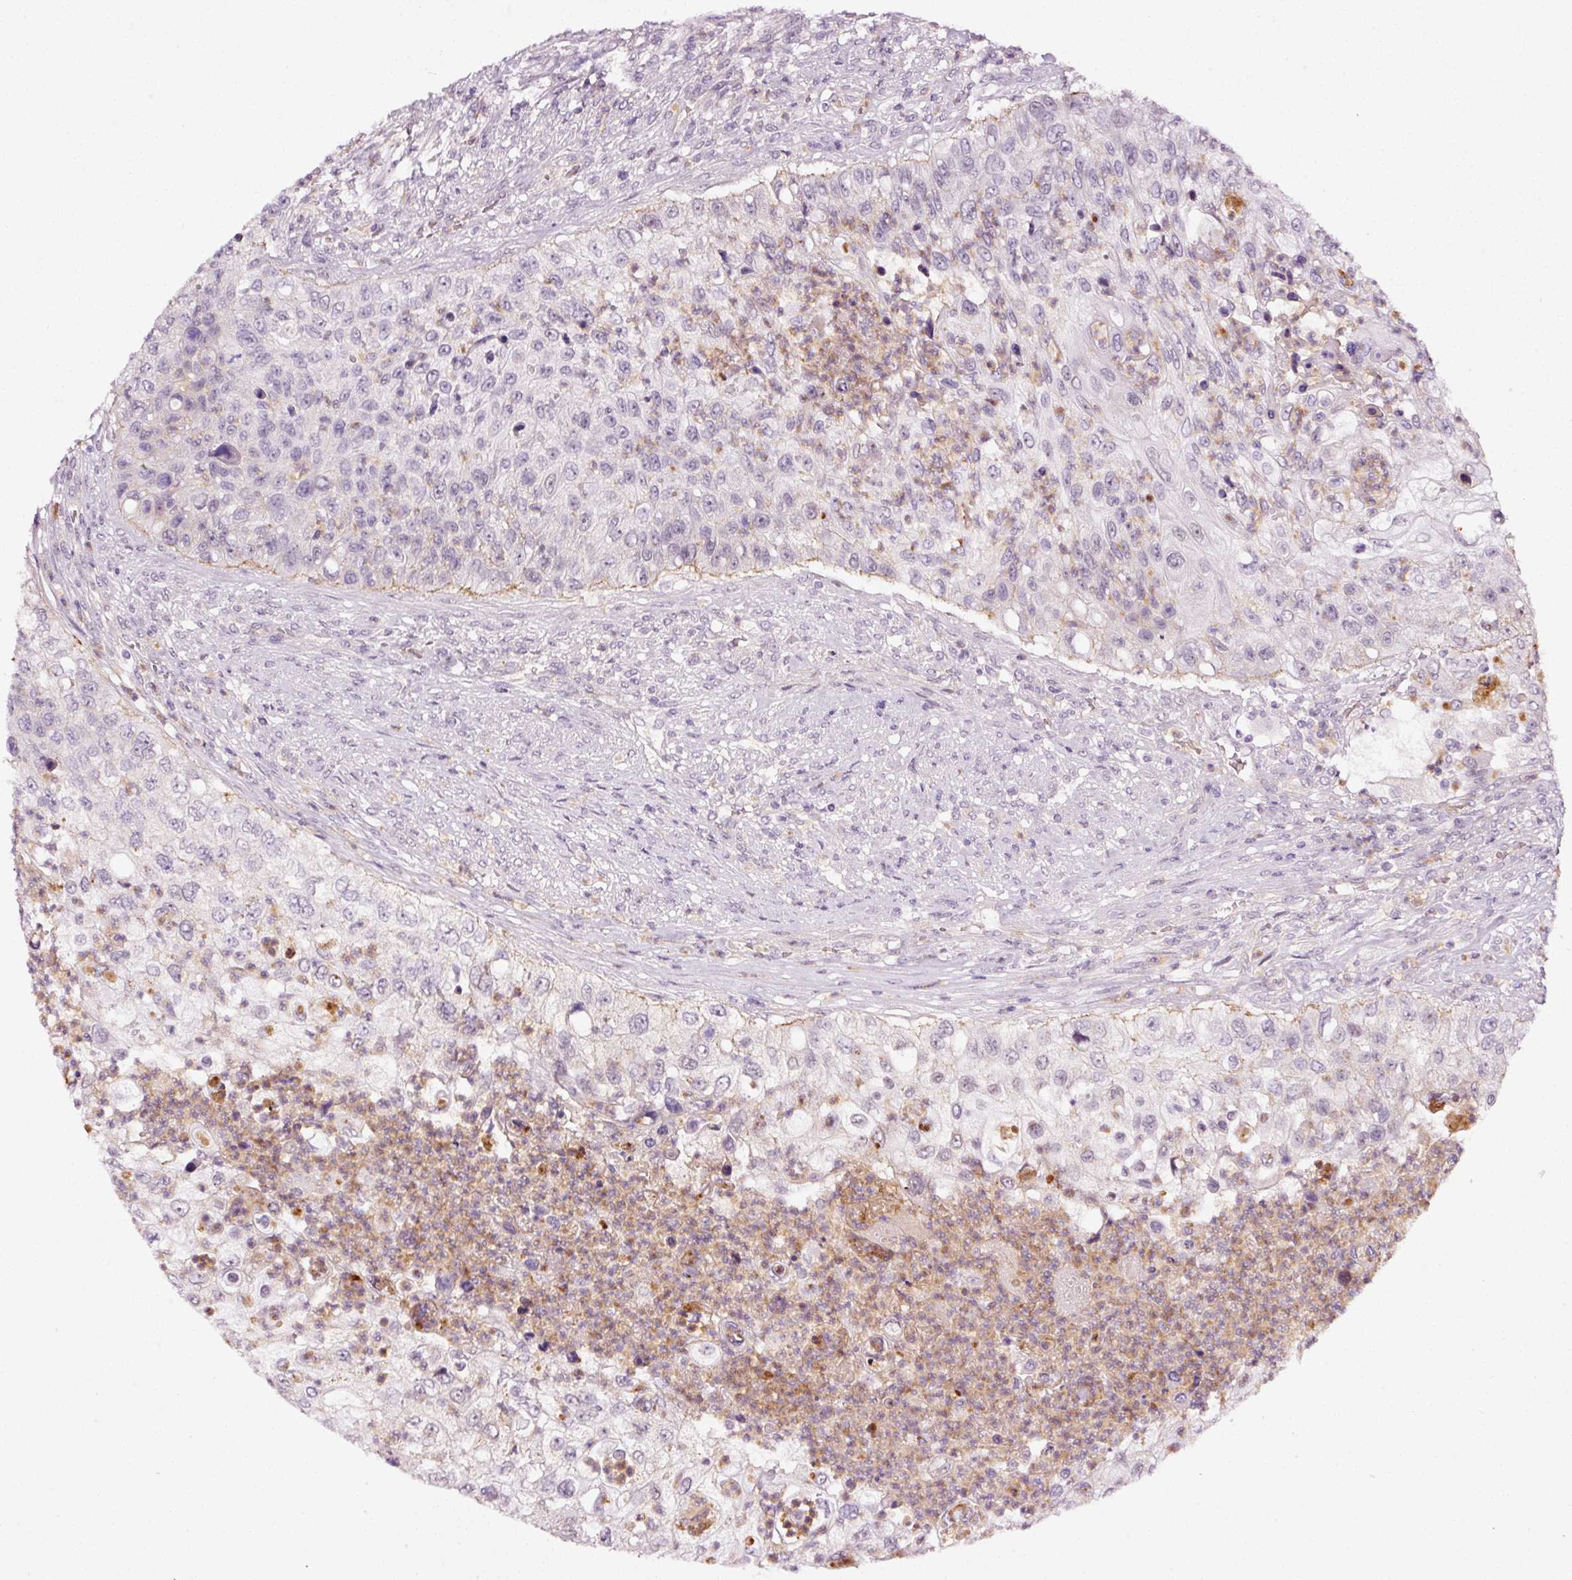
{"staining": {"intensity": "negative", "quantity": "none", "location": "none"}, "tissue": "urothelial cancer", "cell_type": "Tumor cells", "image_type": "cancer", "snomed": [{"axis": "morphology", "description": "Urothelial carcinoma, High grade"}, {"axis": "topography", "description": "Urinary bladder"}], "caption": "Tumor cells show no significant expression in urothelial cancer. (DAB IHC with hematoxylin counter stain).", "gene": "ABCB4", "patient": {"sex": "female", "age": 60}}